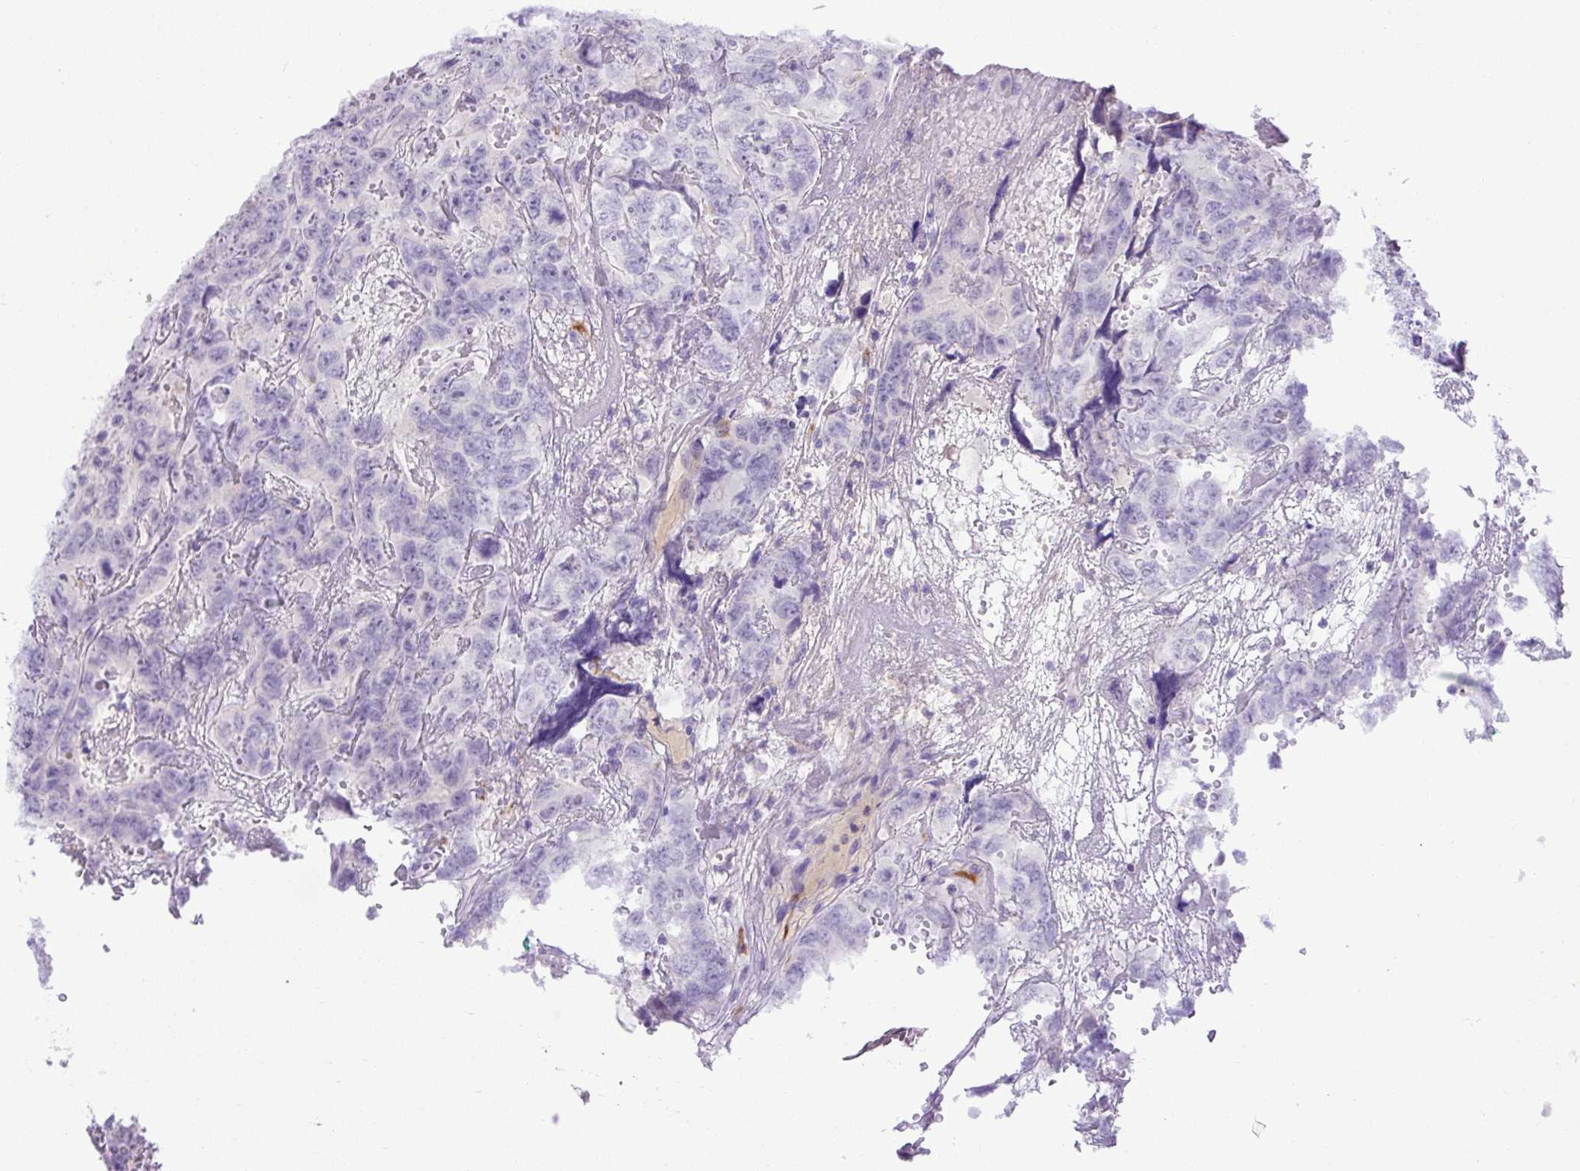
{"staining": {"intensity": "negative", "quantity": "none", "location": "none"}, "tissue": "testis cancer", "cell_type": "Tumor cells", "image_type": "cancer", "snomed": [{"axis": "morphology", "description": "Carcinoma, Embryonal, NOS"}, {"axis": "topography", "description": "Testis"}], "caption": "IHC of human testis cancer reveals no expression in tumor cells.", "gene": "SPTBN5", "patient": {"sex": "male", "age": 45}}